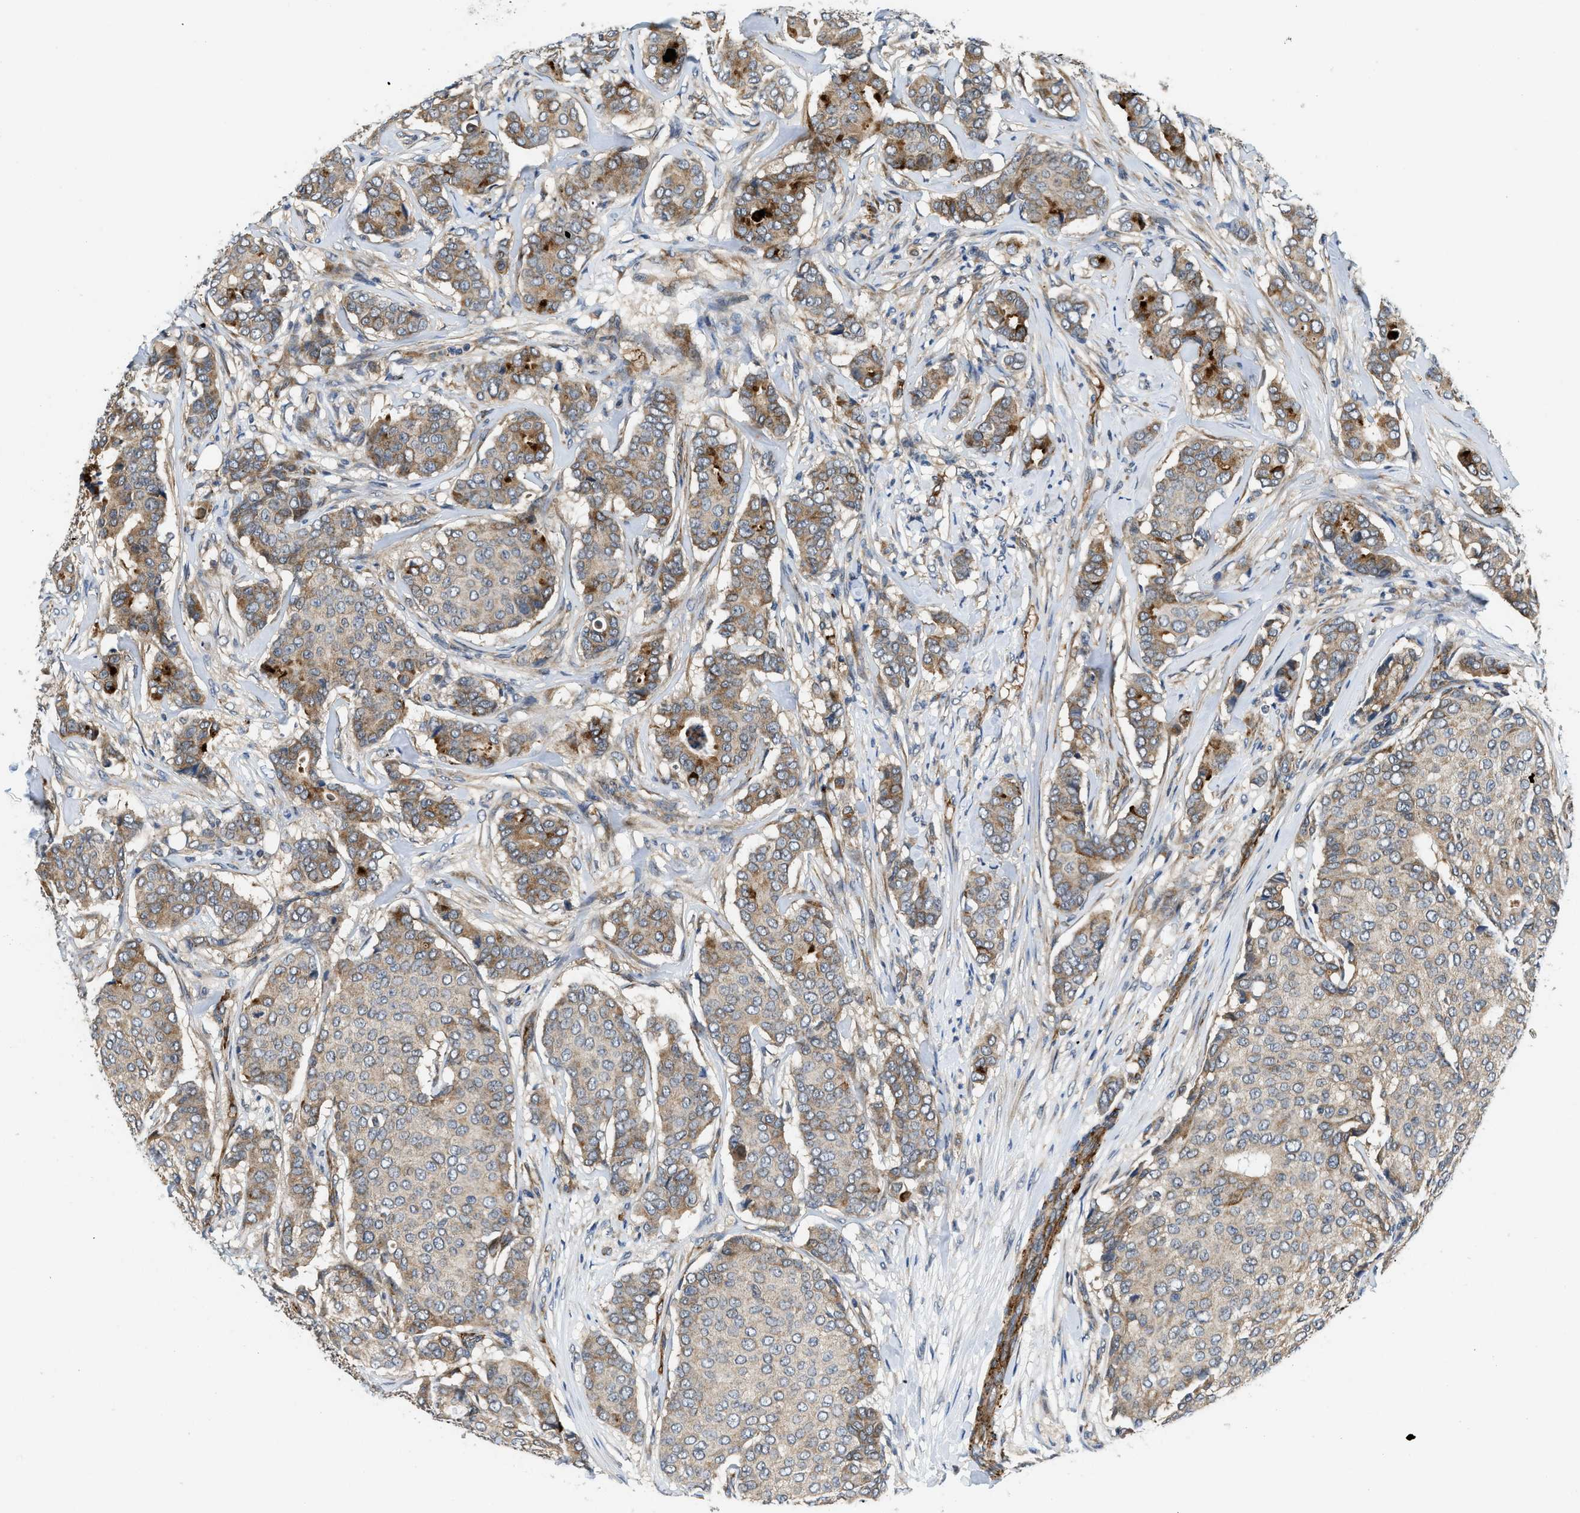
{"staining": {"intensity": "weak", "quantity": ">75%", "location": "cytoplasmic/membranous"}, "tissue": "breast cancer", "cell_type": "Tumor cells", "image_type": "cancer", "snomed": [{"axis": "morphology", "description": "Duct carcinoma"}, {"axis": "topography", "description": "Breast"}], "caption": "This histopathology image reveals immunohistochemistry staining of breast cancer (infiltrating ductal carcinoma), with low weak cytoplasmic/membranous staining in about >75% of tumor cells.", "gene": "ZNF599", "patient": {"sex": "female", "age": 75}}